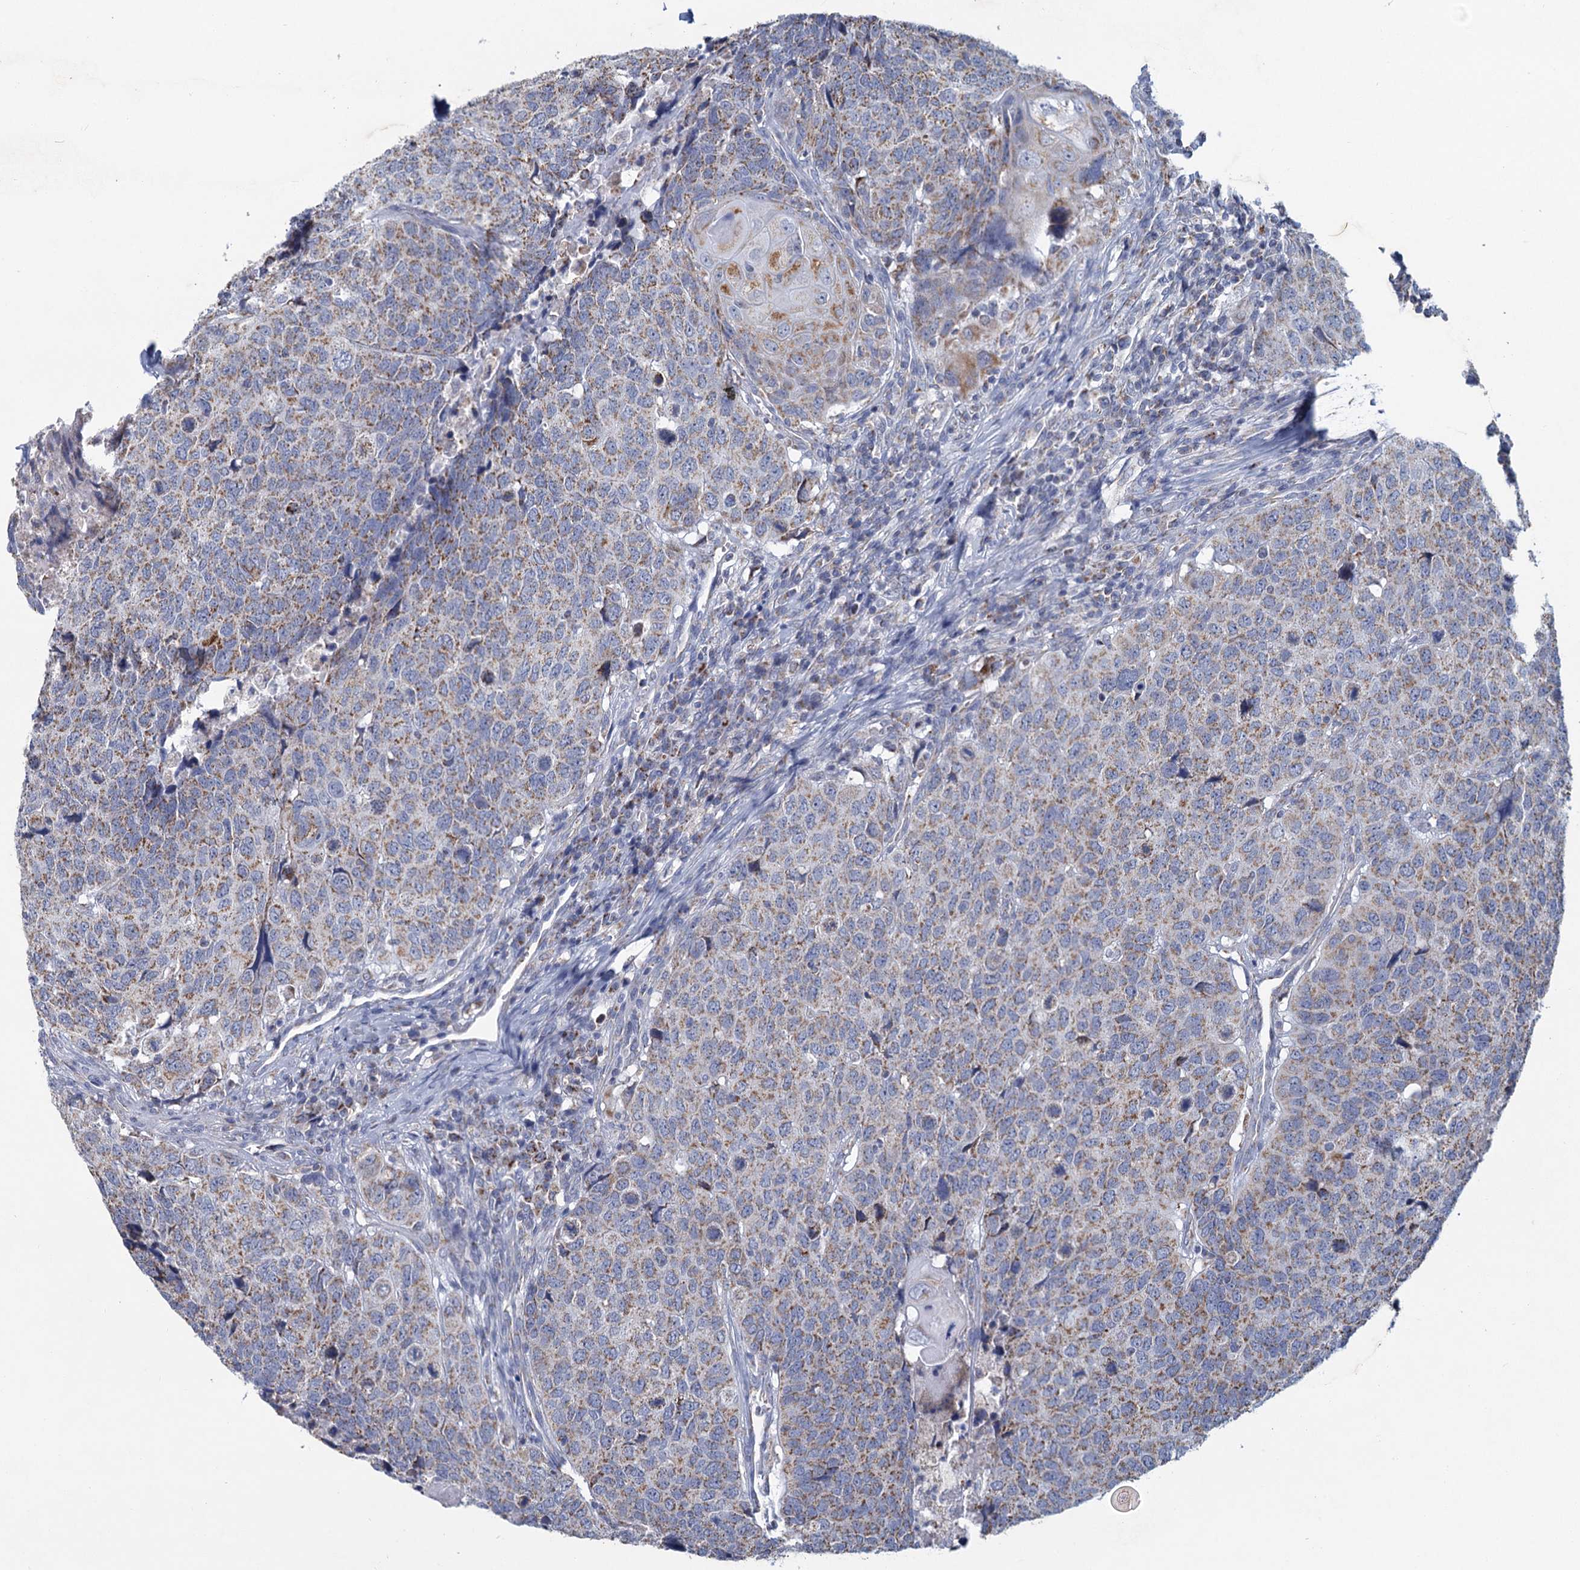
{"staining": {"intensity": "moderate", "quantity": "25%-75%", "location": "cytoplasmic/membranous"}, "tissue": "head and neck cancer", "cell_type": "Tumor cells", "image_type": "cancer", "snomed": [{"axis": "morphology", "description": "Squamous cell carcinoma, NOS"}, {"axis": "topography", "description": "Head-Neck"}], "caption": "A brown stain shows moderate cytoplasmic/membranous positivity of a protein in human head and neck cancer tumor cells.", "gene": "NDUFC2", "patient": {"sex": "male", "age": 66}}